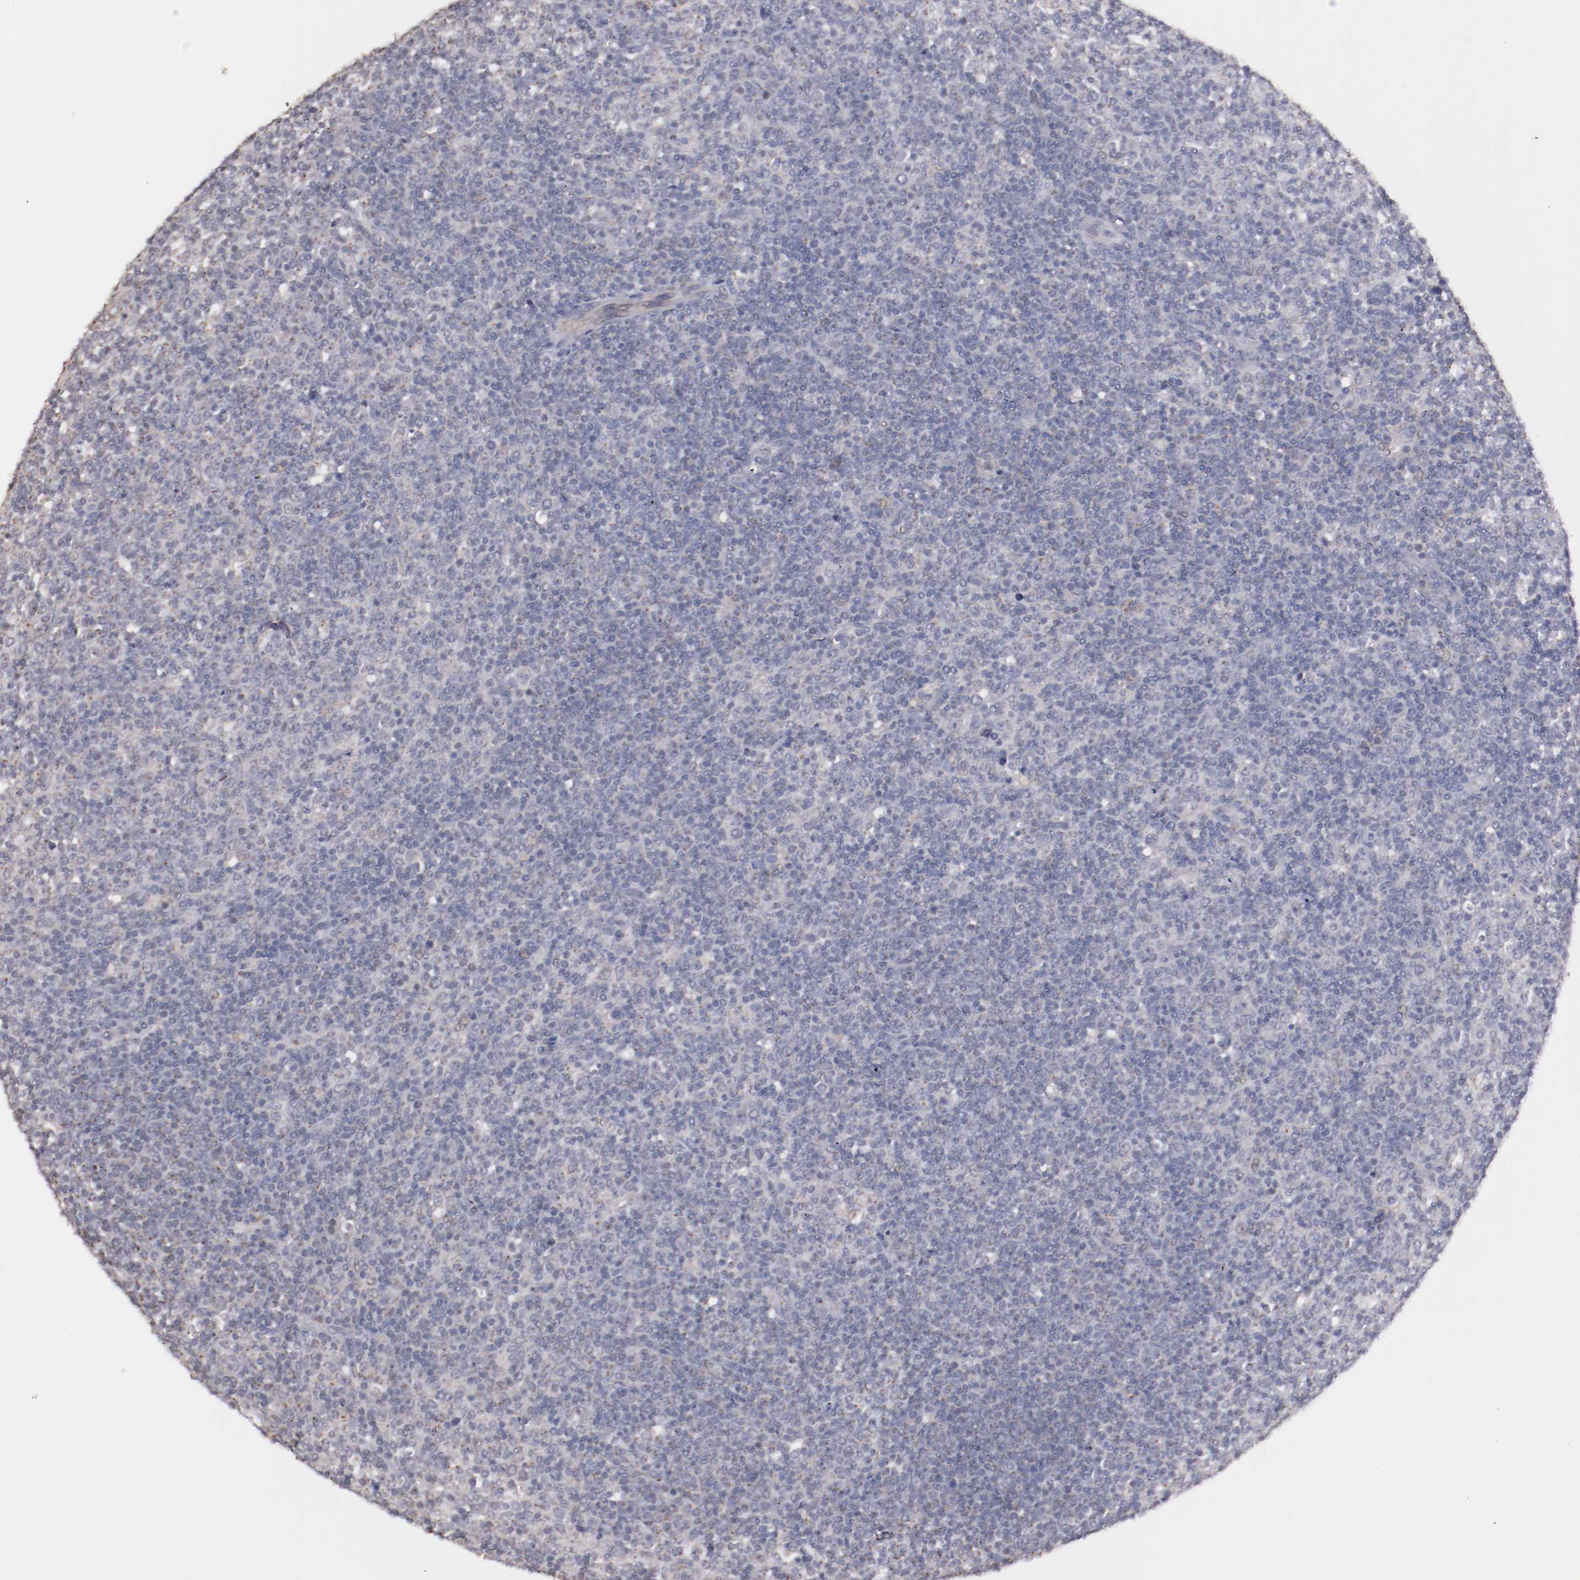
{"staining": {"intensity": "weak", "quantity": "<25%", "location": "nuclear"}, "tissue": "lymphoma", "cell_type": "Tumor cells", "image_type": "cancer", "snomed": [{"axis": "morphology", "description": "Malignant lymphoma, non-Hodgkin's type, Low grade"}, {"axis": "topography", "description": "Lymph node"}], "caption": "Human lymphoma stained for a protein using immunohistochemistry reveals no staining in tumor cells.", "gene": "NRXN3", "patient": {"sex": "male", "age": 70}}